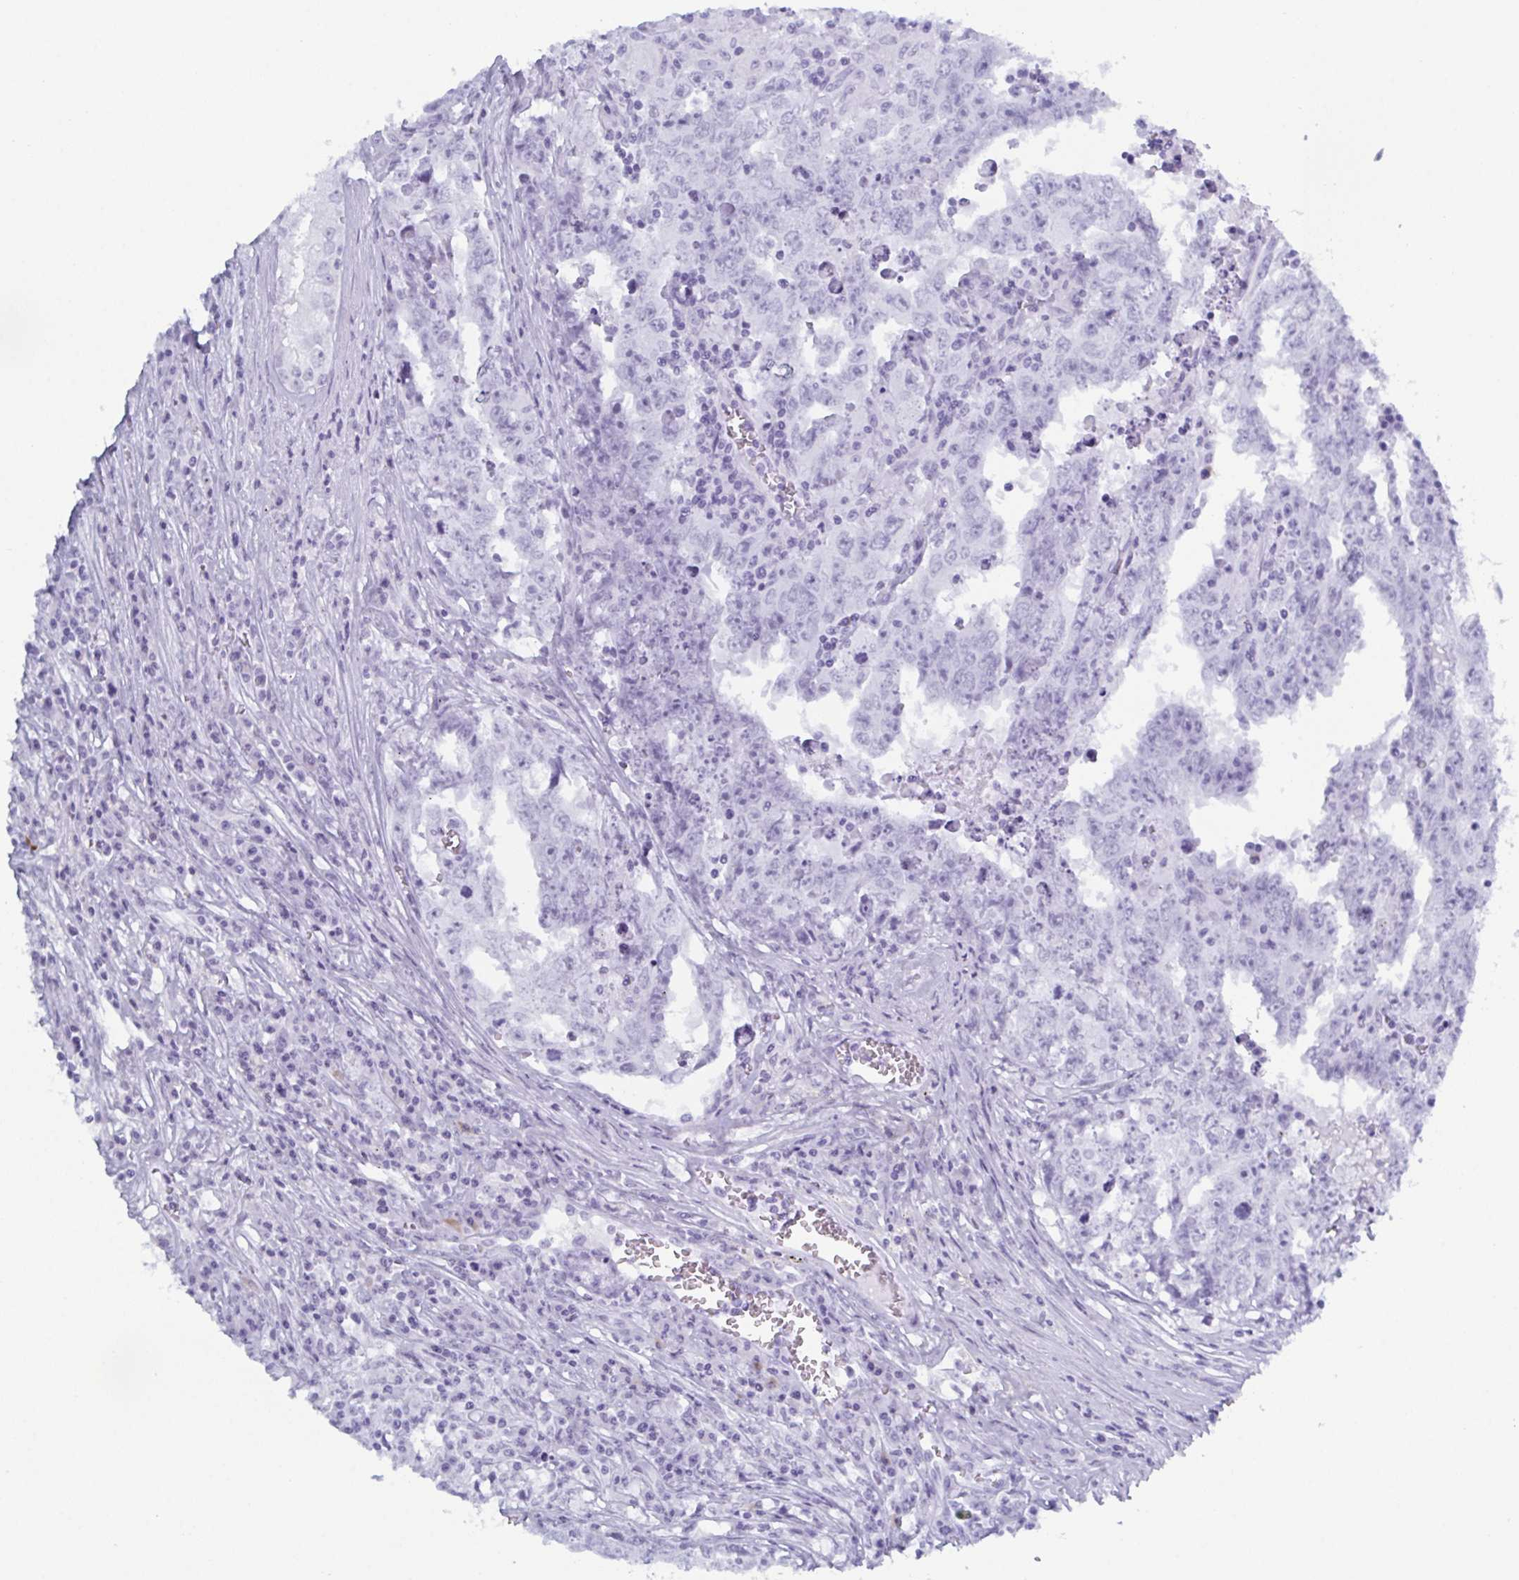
{"staining": {"intensity": "negative", "quantity": "none", "location": "none"}, "tissue": "testis cancer", "cell_type": "Tumor cells", "image_type": "cancer", "snomed": [{"axis": "morphology", "description": "Carcinoma, Embryonal, NOS"}, {"axis": "topography", "description": "Testis"}], "caption": "Immunohistochemistry (IHC) photomicrograph of testis cancer stained for a protein (brown), which reveals no positivity in tumor cells.", "gene": "ZFP64", "patient": {"sex": "male", "age": 22}}